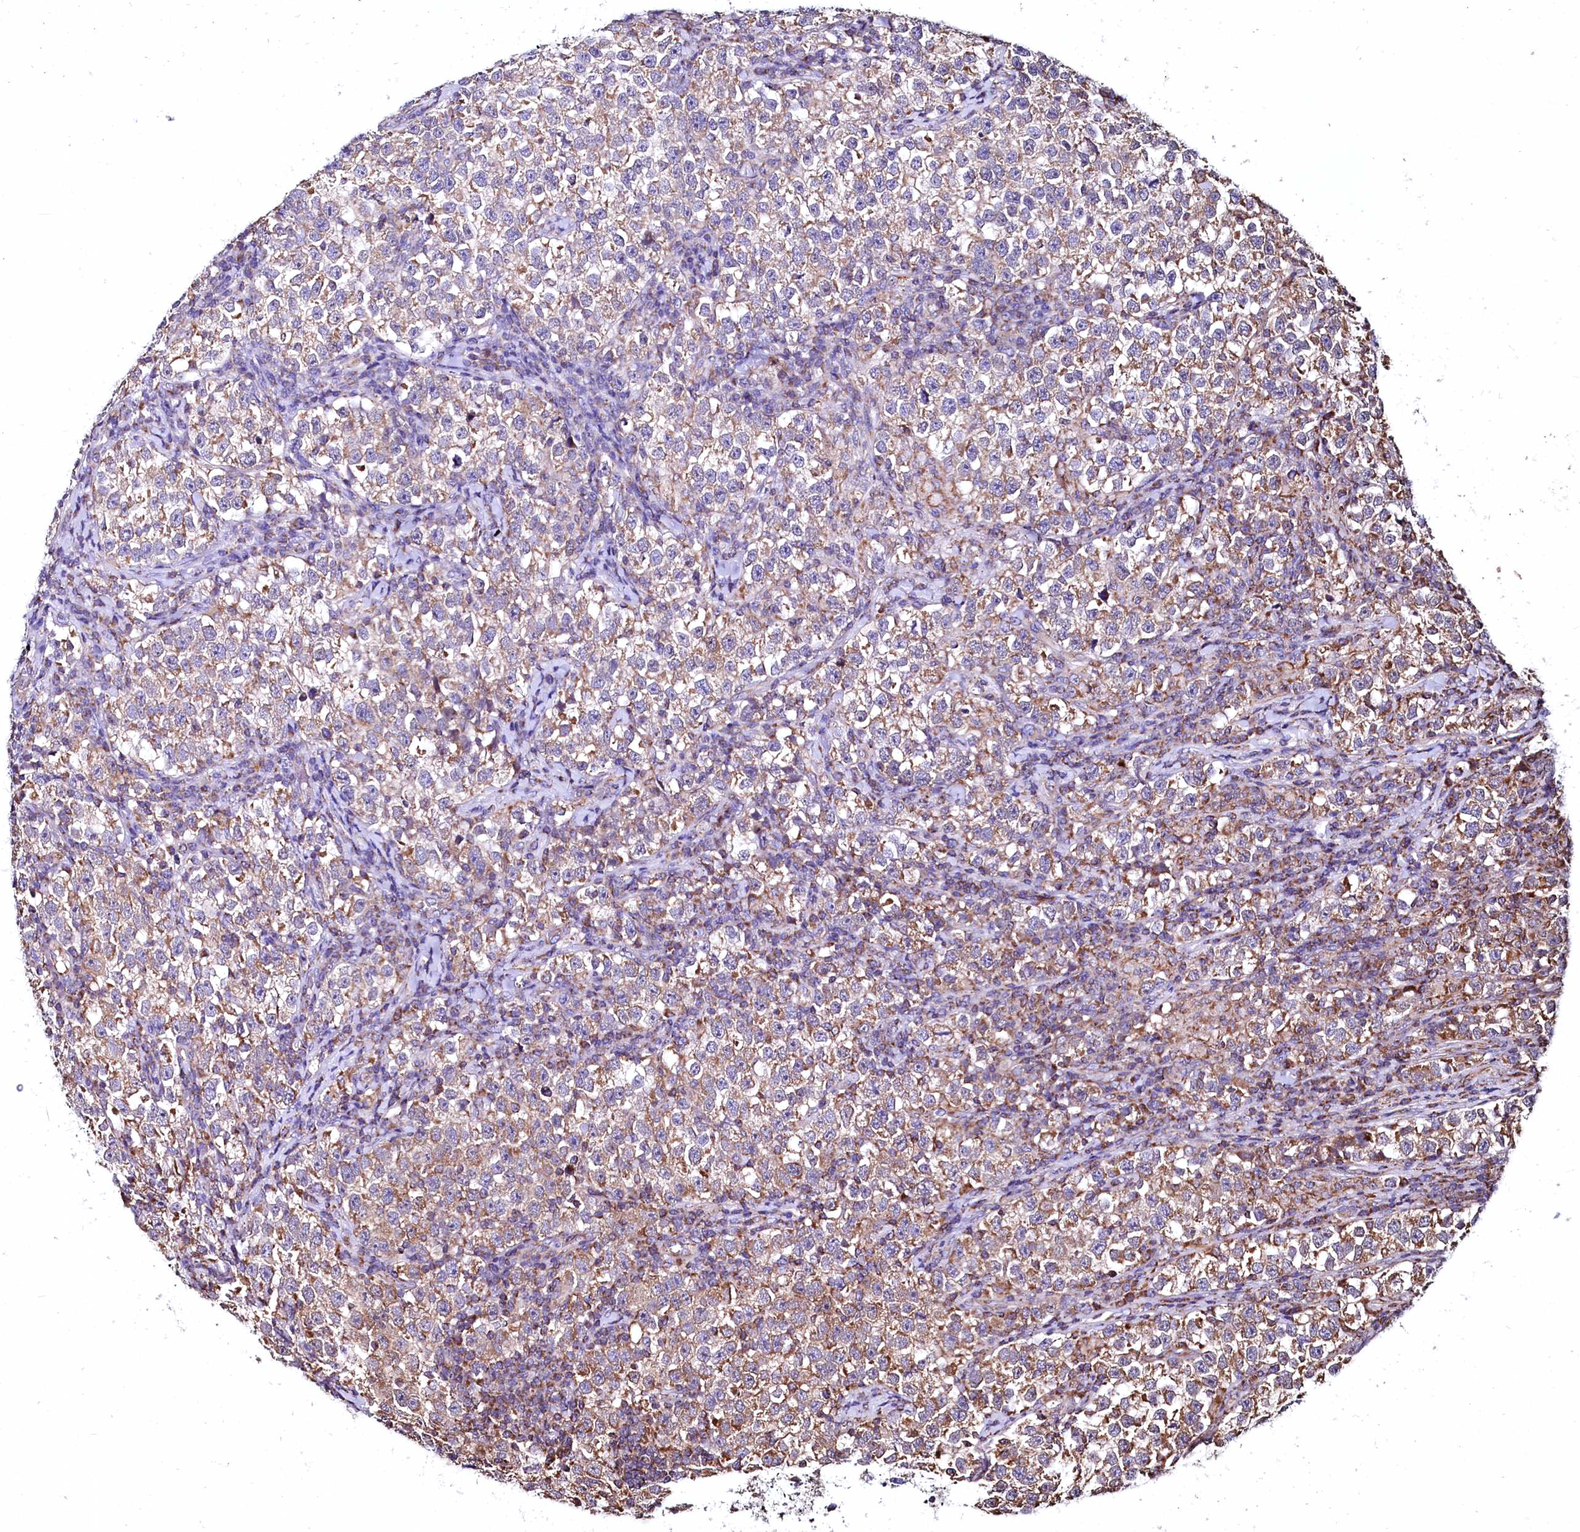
{"staining": {"intensity": "moderate", "quantity": "25%-75%", "location": "cytoplasmic/membranous"}, "tissue": "testis cancer", "cell_type": "Tumor cells", "image_type": "cancer", "snomed": [{"axis": "morphology", "description": "Normal tissue, NOS"}, {"axis": "morphology", "description": "Seminoma, NOS"}, {"axis": "topography", "description": "Testis"}], "caption": "Testis cancer stained with immunohistochemistry (IHC) exhibits moderate cytoplasmic/membranous expression in about 25%-75% of tumor cells.", "gene": "NUDT15", "patient": {"sex": "male", "age": 43}}